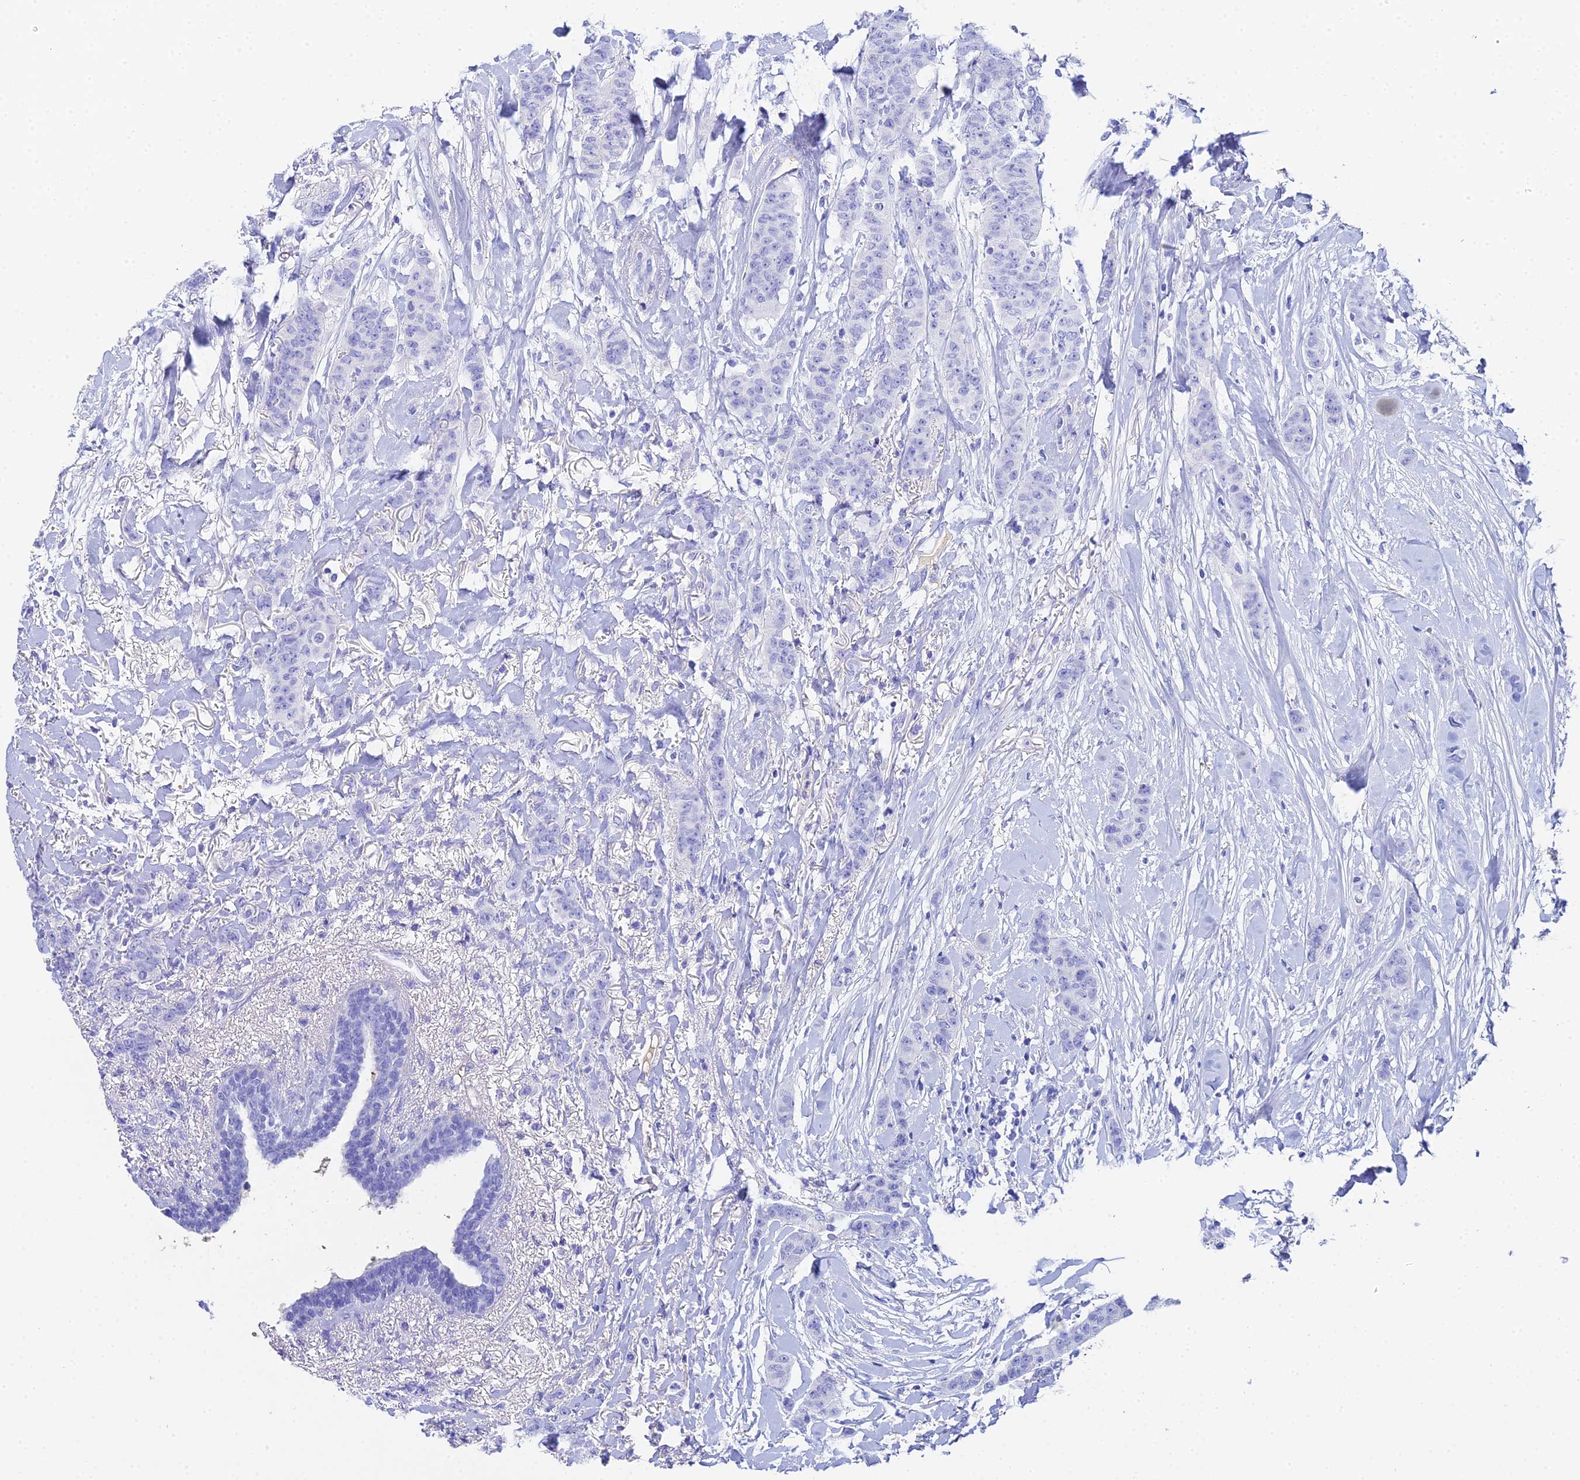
{"staining": {"intensity": "negative", "quantity": "none", "location": "none"}, "tissue": "breast cancer", "cell_type": "Tumor cells", "image_type": "cancer", "snomed": [{"axis": "morphology", "description": "Duct carcinoma"}, {"axis": "topography", "description": "Breast"}], "caption": "Tumor cells are negative for protein expression in human breast cancer.", "gene": "CELA3A", "patient": {"sex": "female", "age": 40}}